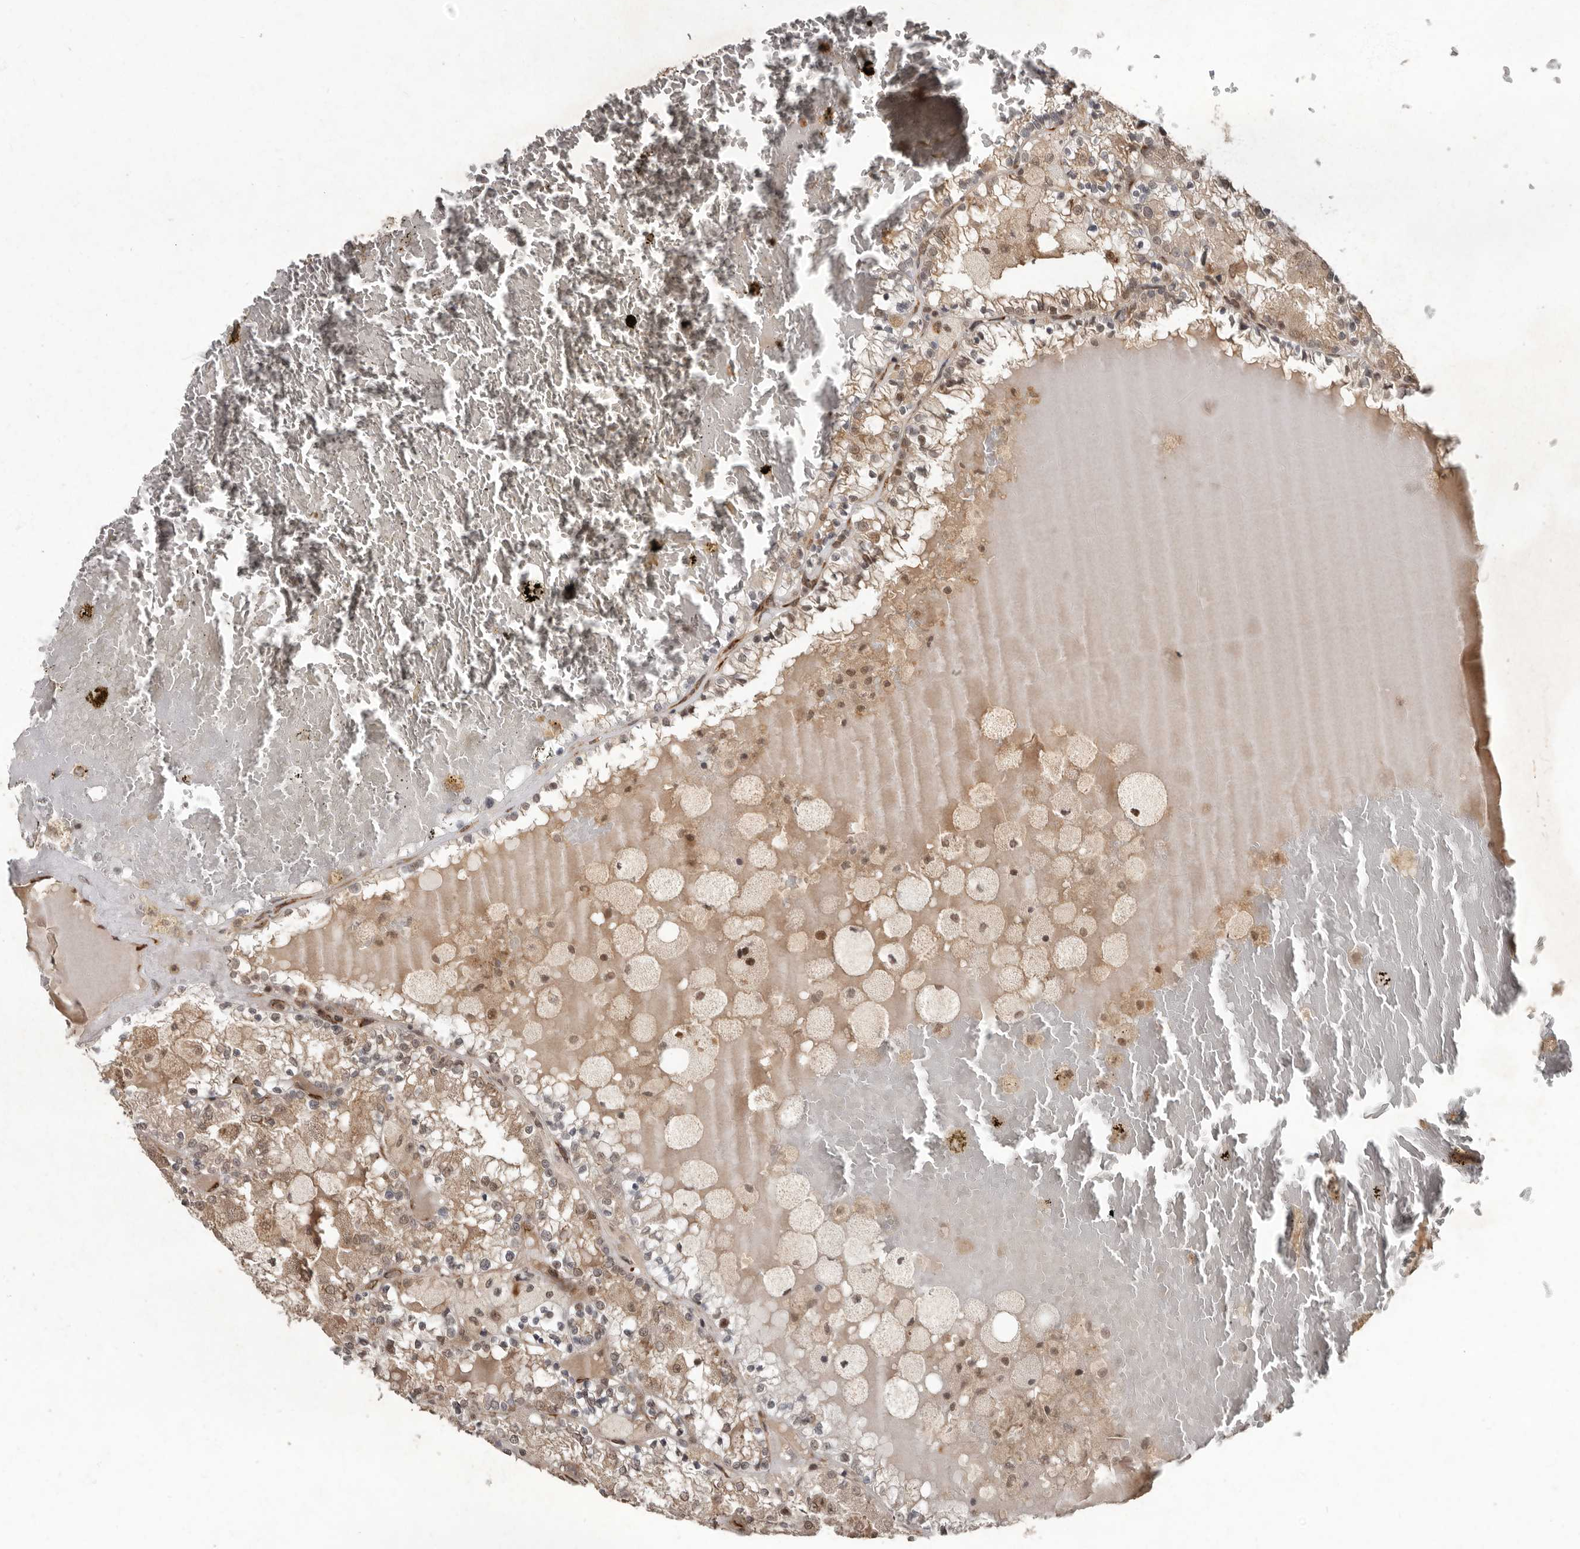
{"staining": {"intensity": "weak", "quantity": ">75%", "location": "cytoplasmic/membranous,nuclear"}, "tissue": "renal cancer", "cell_type": "Tumor cells", "image_type": "cancer", "snomed": [{"axis": "morphology", "description": "Adenocarcinoma, NOS"}, {"axis": "topography", "description": "Kidney"}], "caption": "A low amount of weak cytoplasmic/membranous and nuclear positivity is present in about >75% of tumor cells in renal cancer (adenocarcinoma) tissue.", "gene": "LRGUK", "patient": {"sex": "female", "age": 56}}